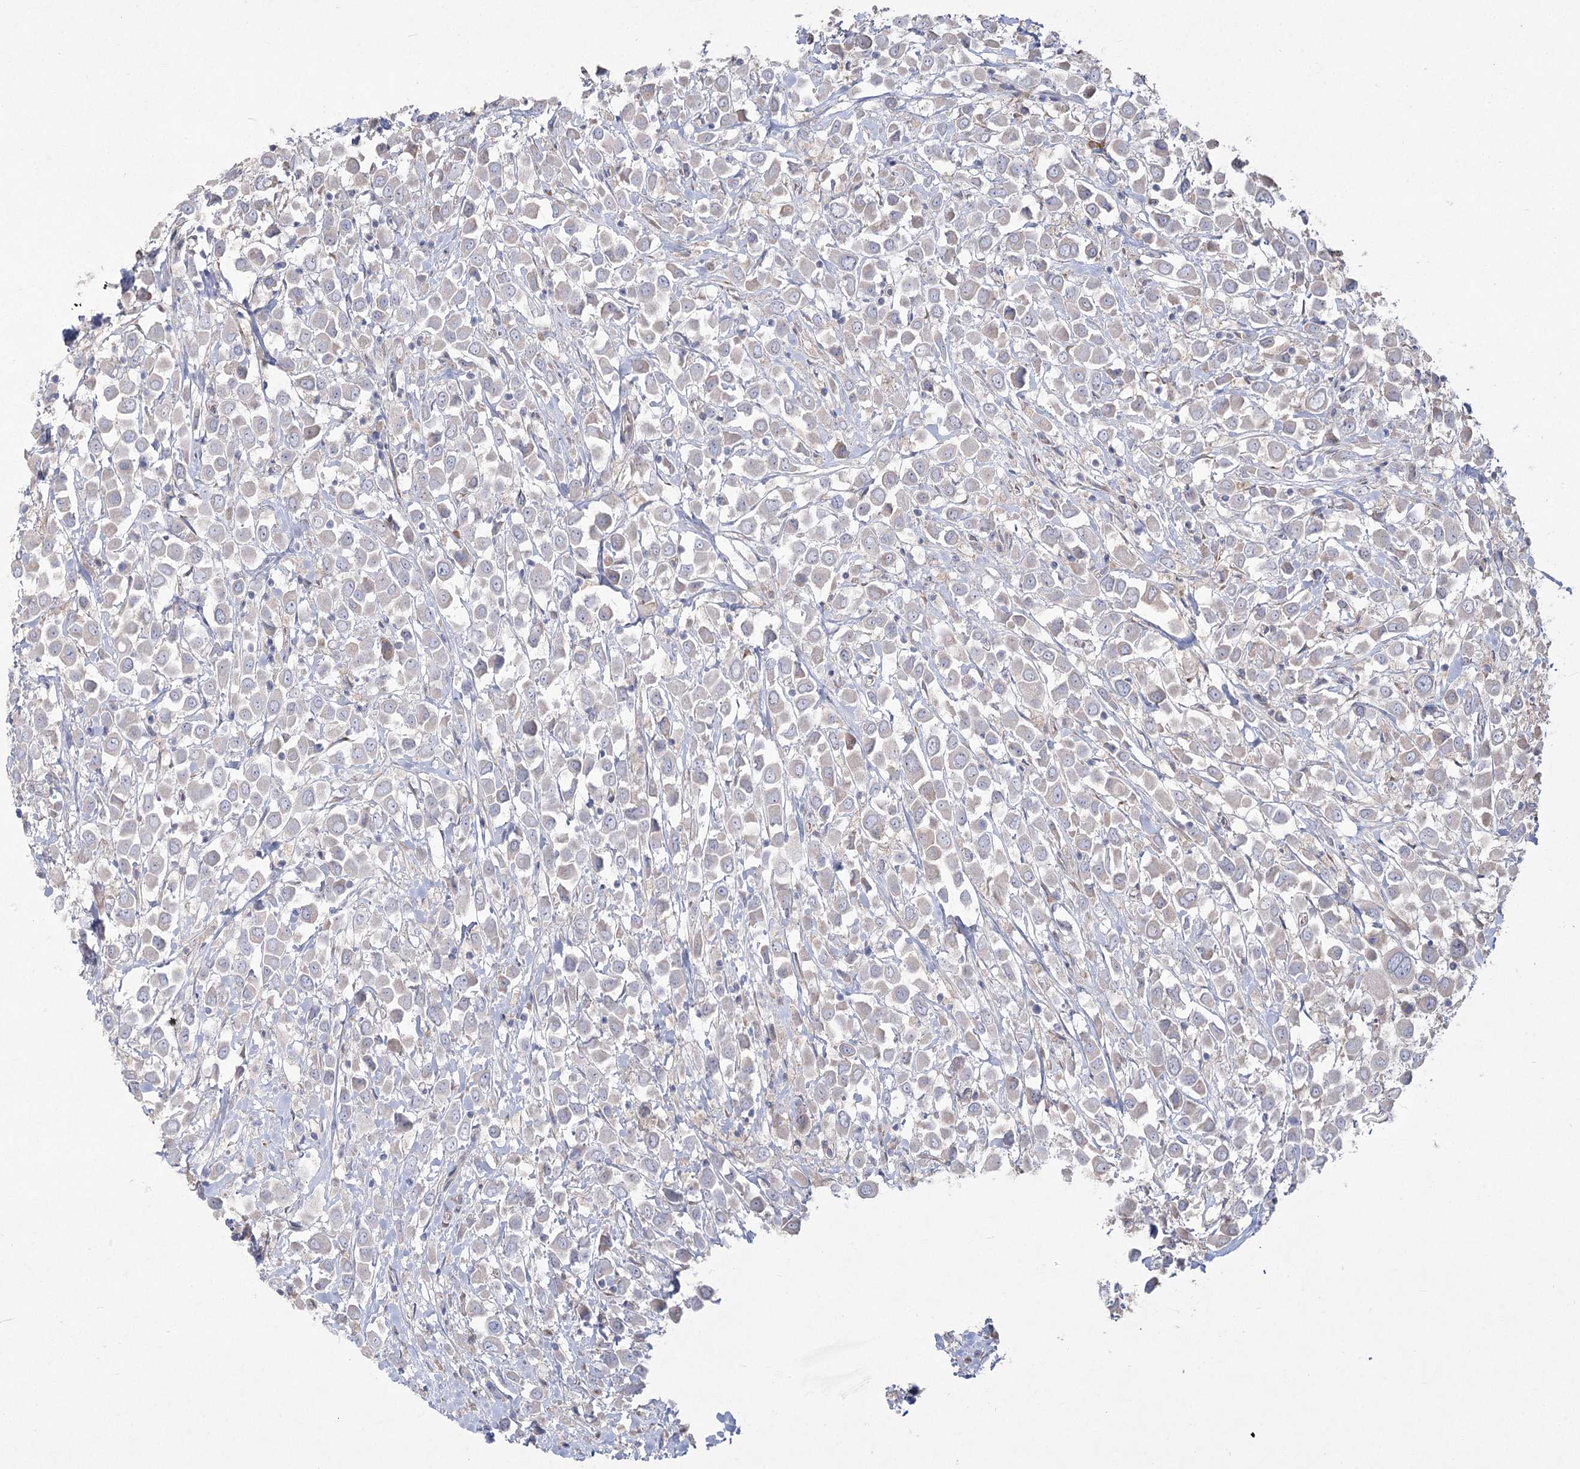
{"staining": {"intensity": "negative", "quantity": "none", "location": "none"}, "tissue": "breast cancer", "cell_type": "Tumor cells", "image_type": "cancer", "snomed": [{"axis": "morphology", "description": "Duct carcinoma"}, {"axis": "topography", "description": "Breast"}], "caption": "Protein analysis of breast cancer (invasive ductal carcinoma) exhibits no significant positivity in tumor cells.", "gene": "CAMTA1", "patient": {"sex": "female", "age": 61}}